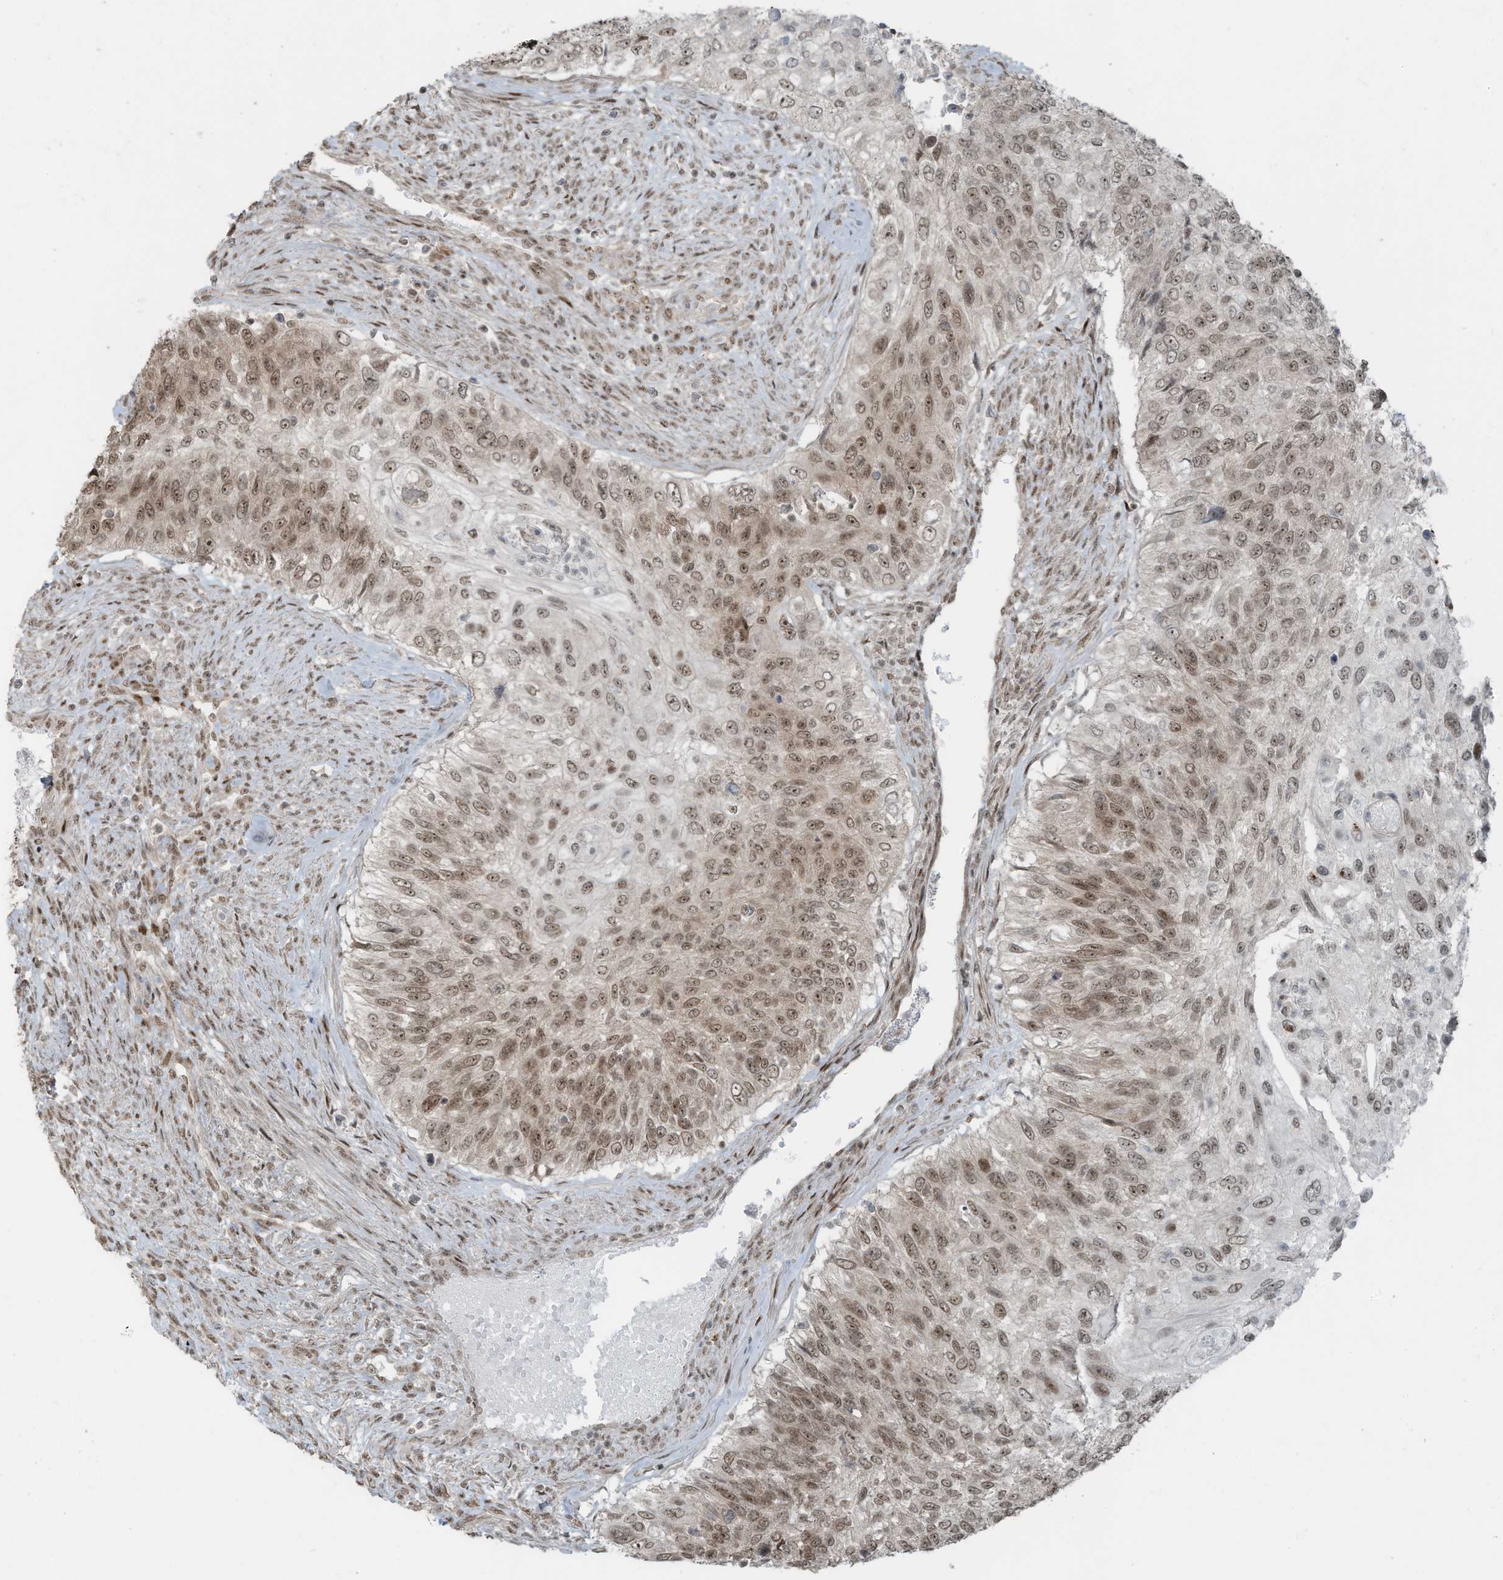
{"staining": {"intensity": "moderate", "quantity": "25%-75%", "location": "nuclear"}, "tissue": "urothelial cancer", "cell_type": "Tumor cells", "image_type": "cancer", "snomed": [{"axis": "morphology", "description": "Urothelial carcinoma, High grade"}, {"axis": "topography", "description": "Urinary bladder"}], "caption": "Human urothelial cancer stained for a protein (brown) shows moderate nuclear positive positivity in approximately 25%-75% of tumor cells.", "gene": "PCNP", "patient": {"sex": "female", "age": 60}}